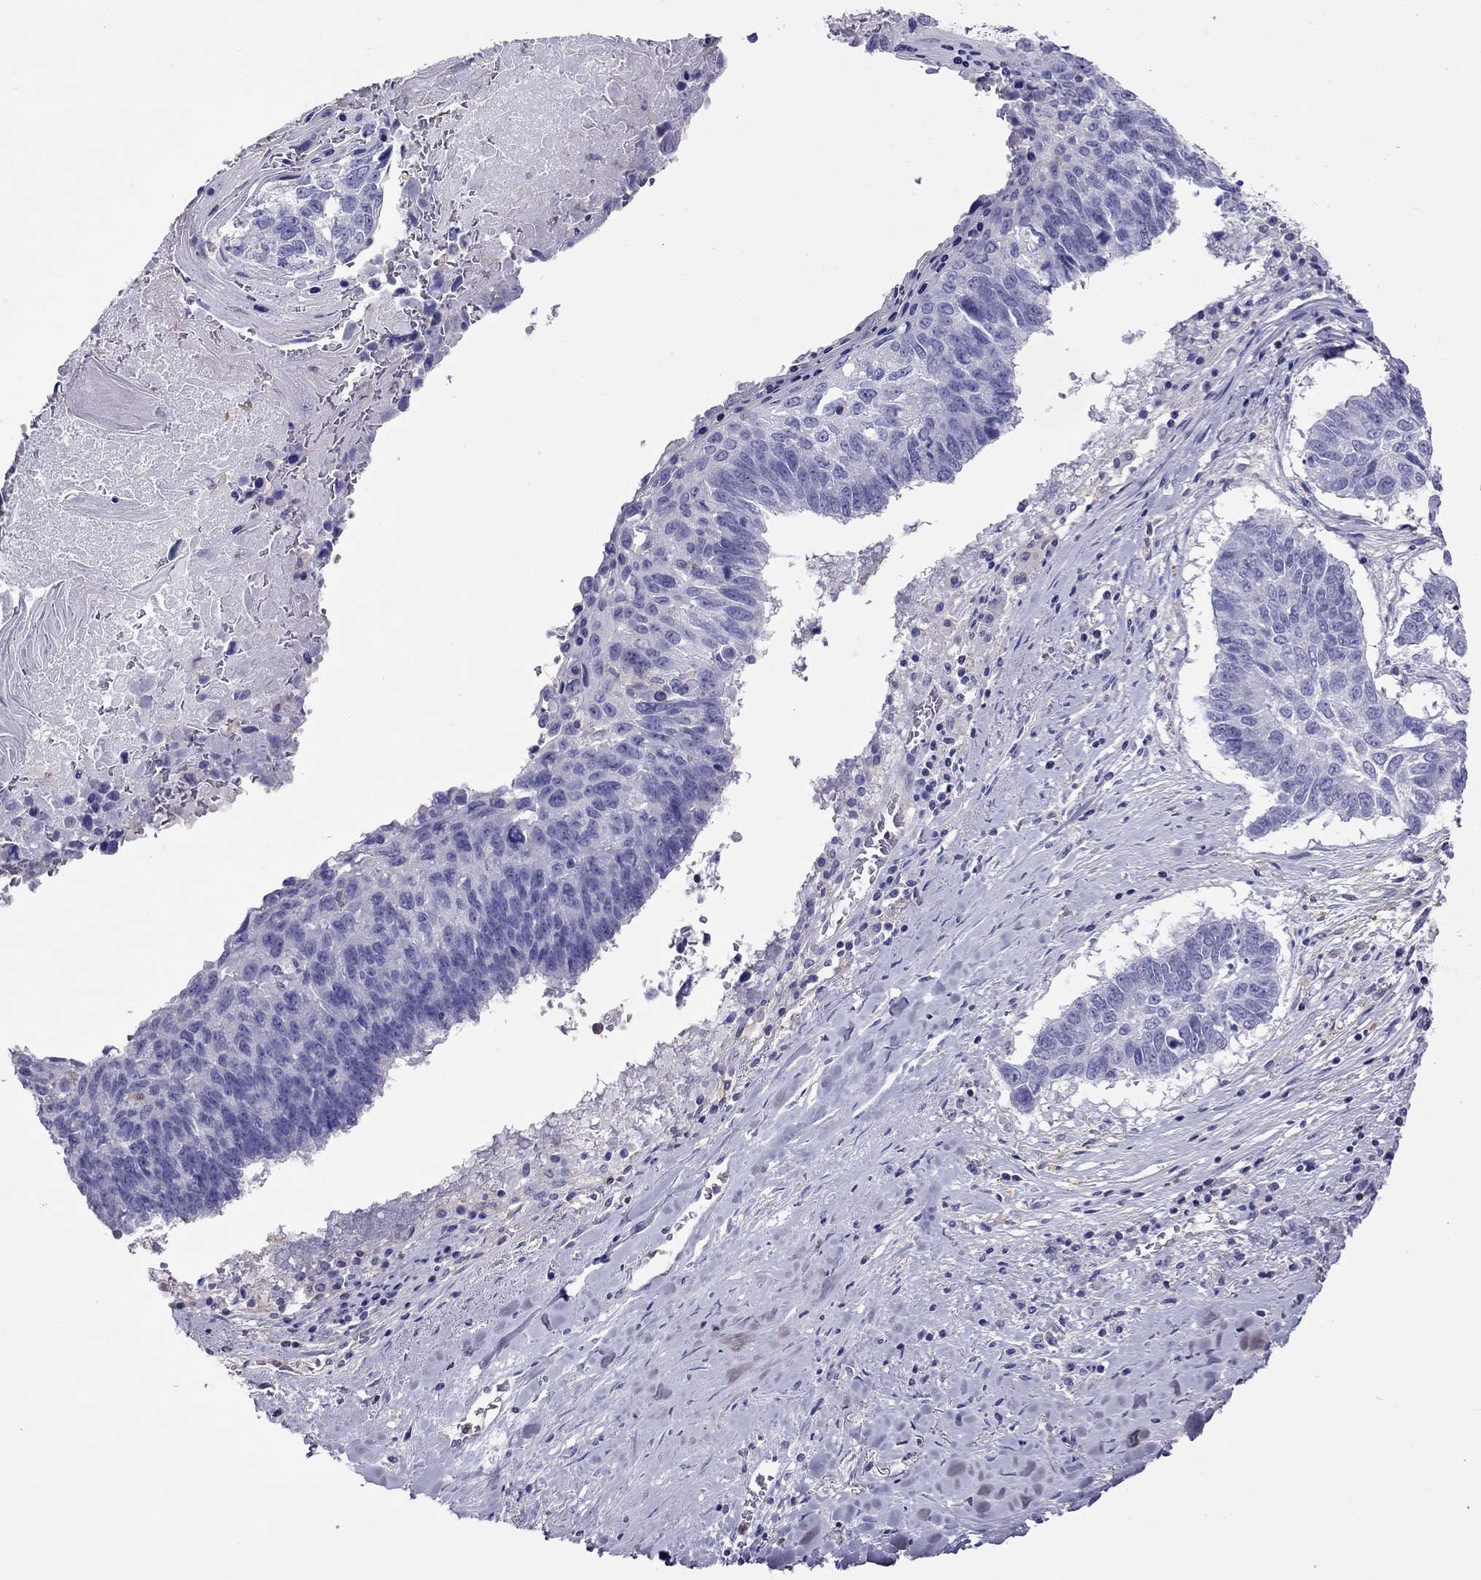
{"staining": {"intensity": "negative", "quantity": "none", "location": "none"}, "tissue": "lung cancer", "cell_type": "Tumor cells", "image_type": "cancer", "snomed": [{"axis": "morphology", "description": "Squamous cell carcinoma, NOS"}, {"axis": "topography", "description": "Lung"}], "caption": "This is an immunohistochemistry photomicrograph of human lung squamous cell carcinoma. There is no expression in tumor cells.", "gene": "TEX22", "patient": {"sex": "male", "age": 73}}